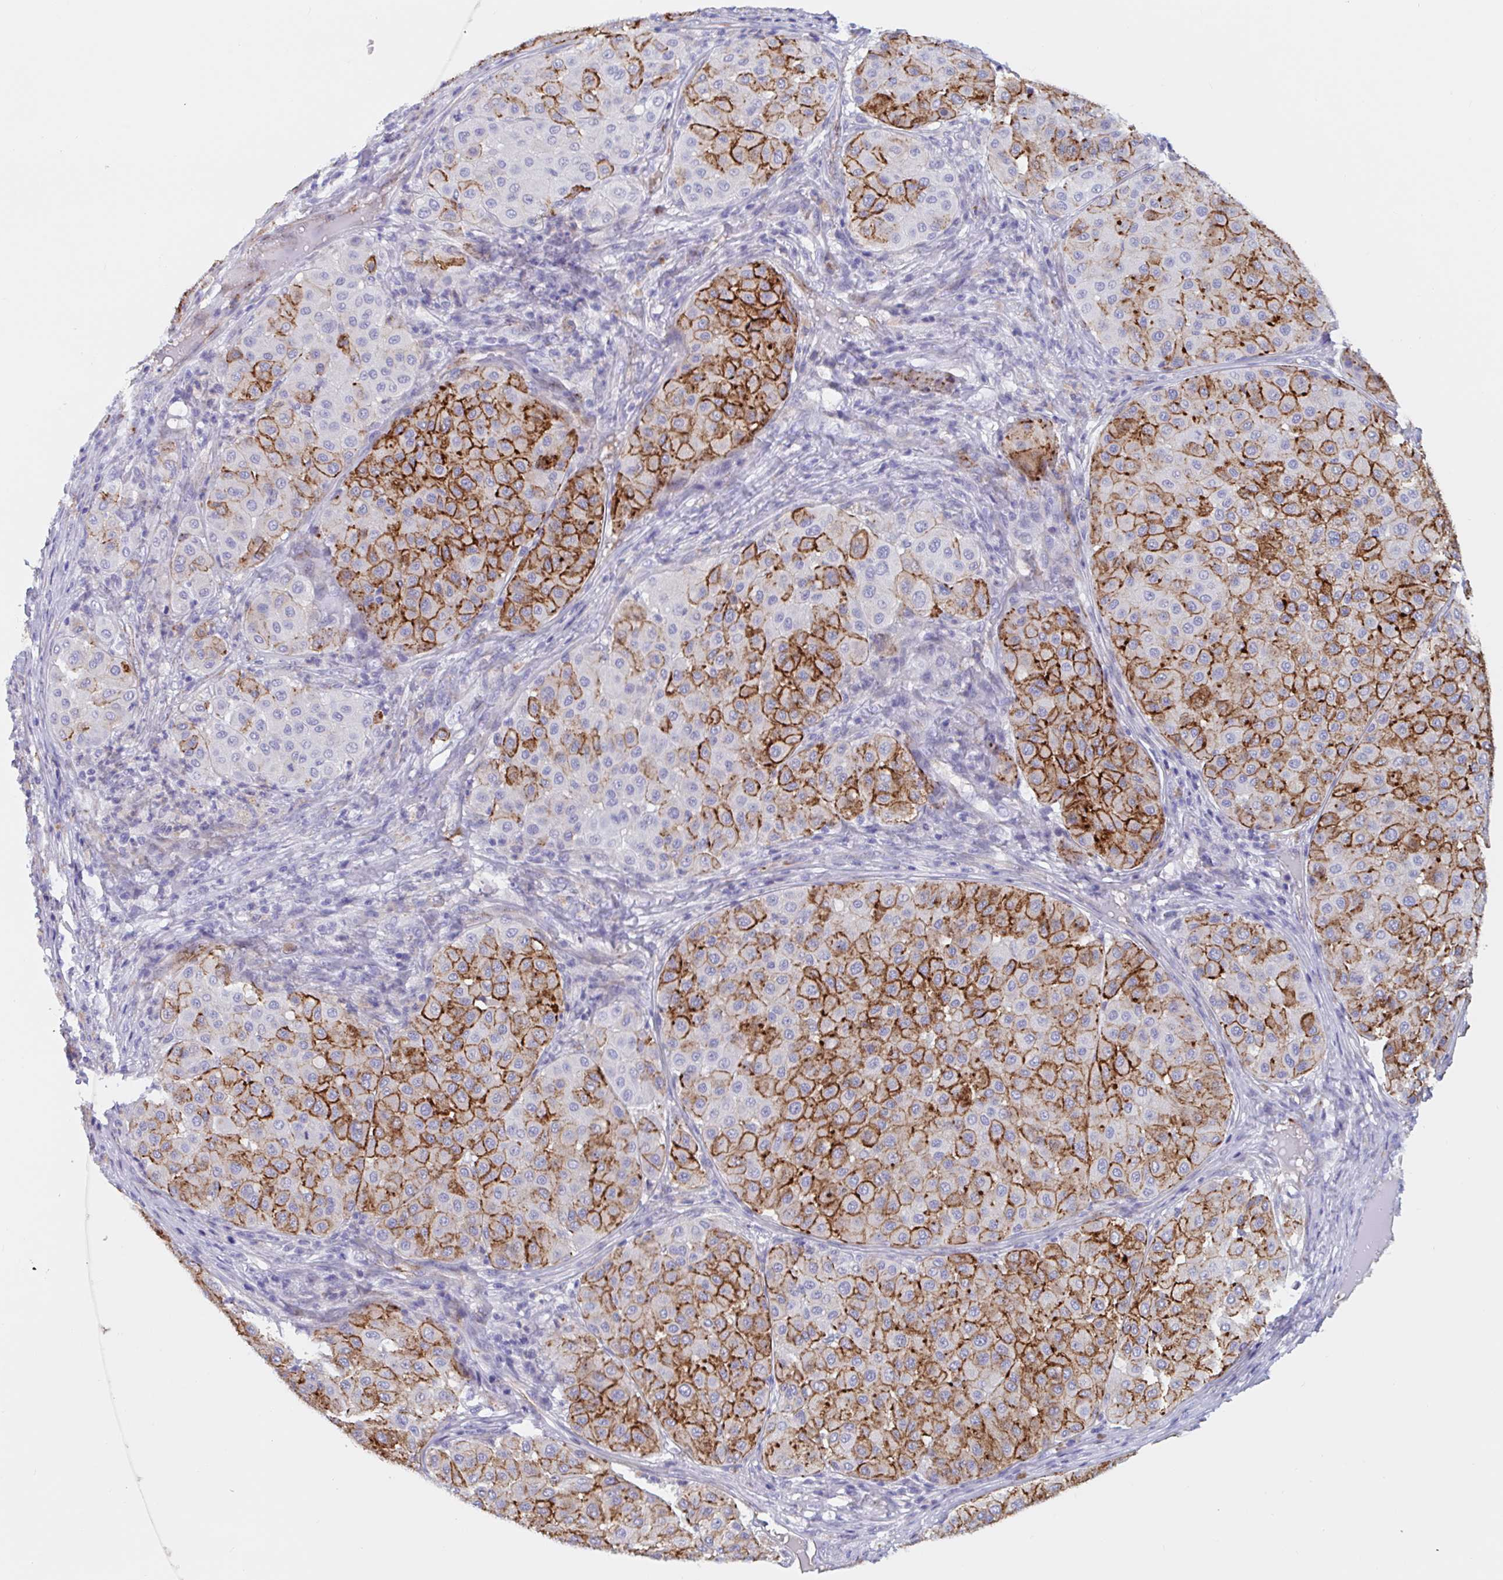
{"staining": {"intensity": "strong", "quantity": "25%-75%", "location": "cytoplasmic/membranous"}, "tissue": "melanoma", "cell_type": "Tumor cells", "image_type": "cancer", "snomed": [{"axis": "morphology", "description": "Malignant melanoma, Metastatic site"}, {"axis": "topography", "description": "Smooth muscle"}], "caption": "A photomicrograph showing strong cytoplasmic/membranous staining in about 25%-75% of tumor cells in melanoma, as visualized by brown immunohistochemical staining.", "gene": "ZNHIT2", "patient": {"sex": "male", "age": 41}}